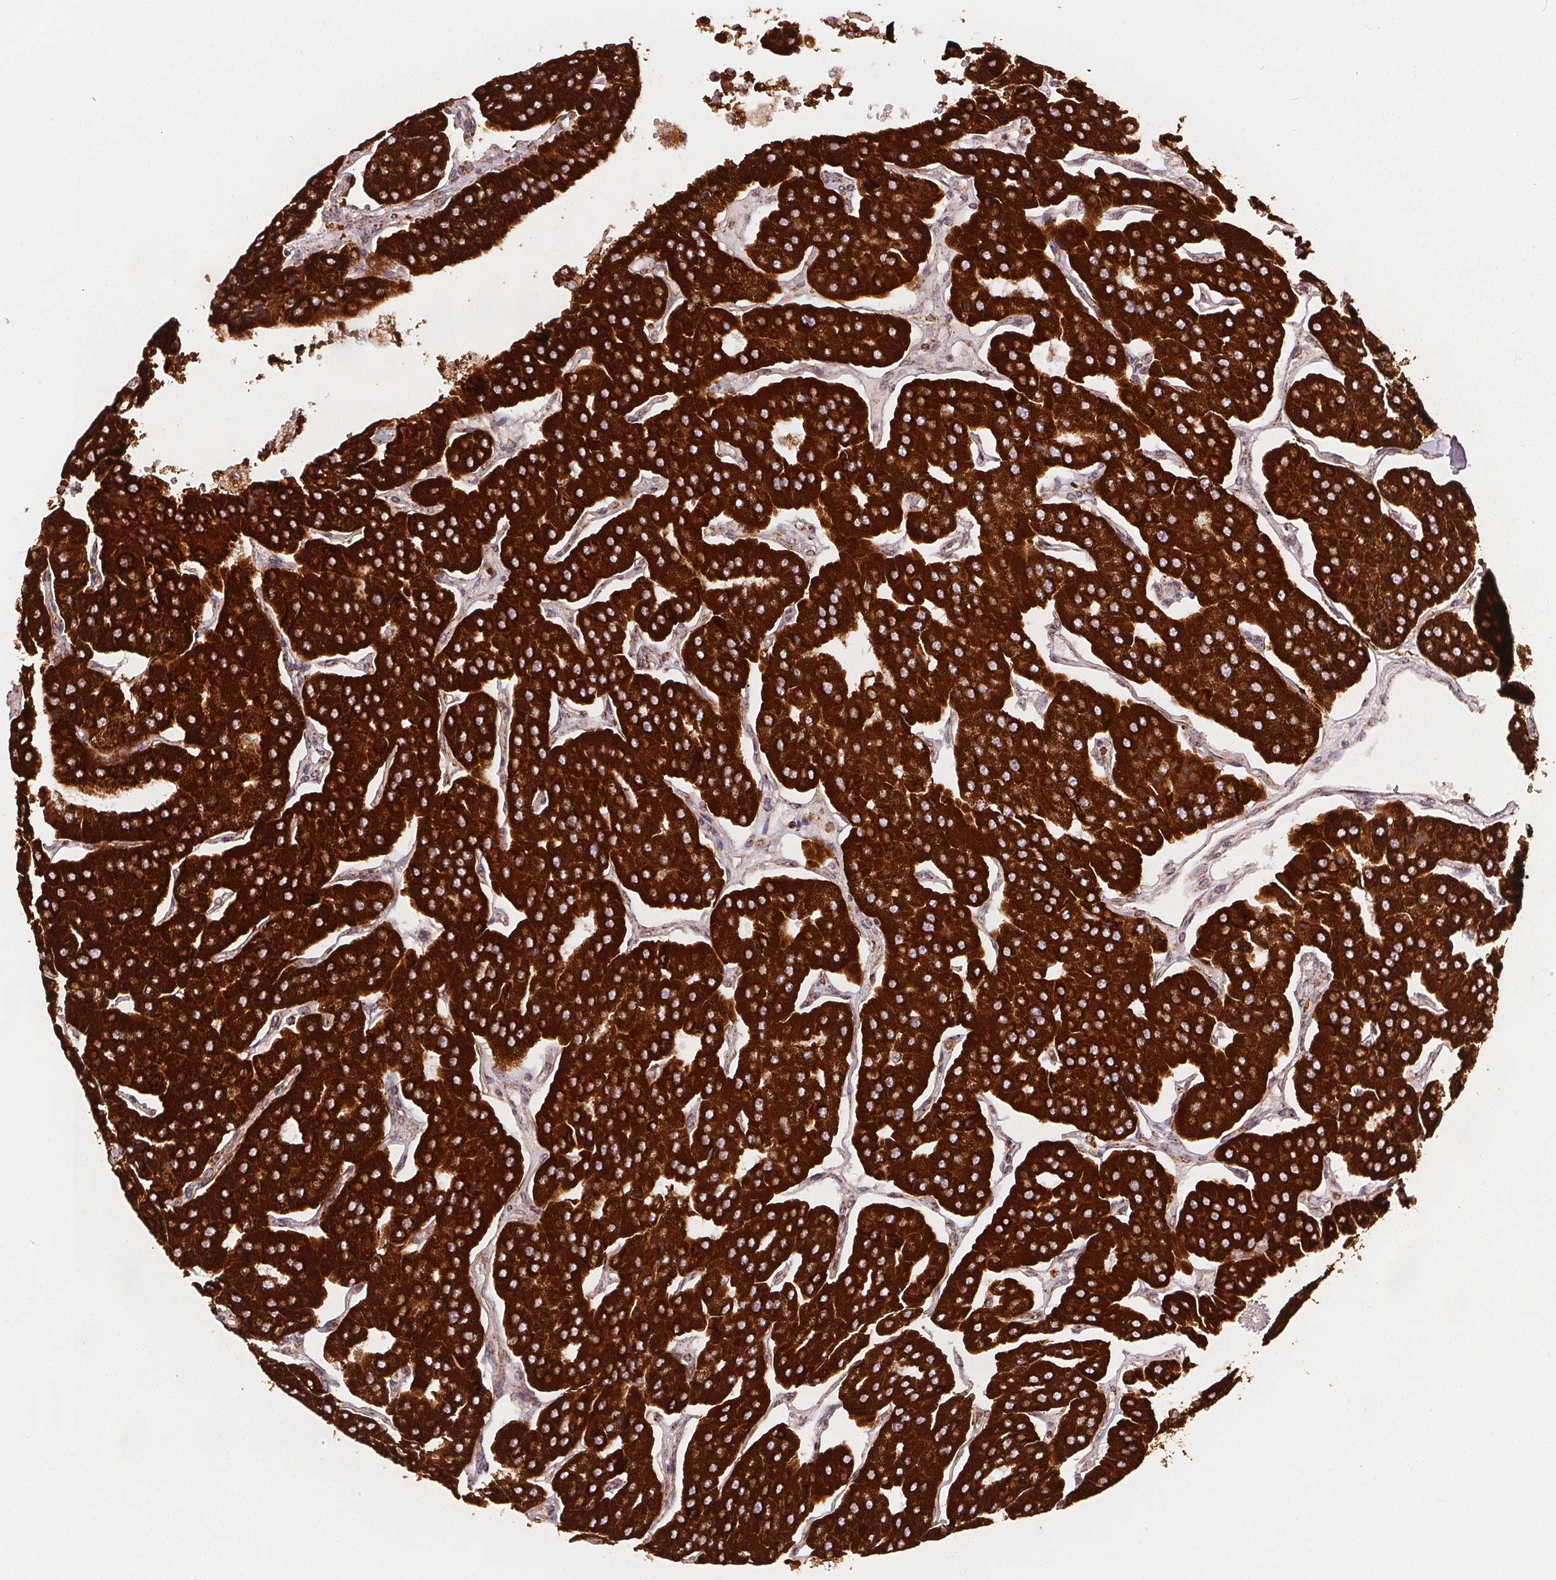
{"staining": {"intensity": "strong", "quantity": ">75%", "location": "cytoplasmic/membranous"}, "tissue": "parathyroid gland", "cell_type": "Glandular cells", "image_type": "normal", "snomed": [{"axis": "morphology", "description": "Normal tissue, NOS"}, {"axis": "morphology", "description": "Adenoma, NOS"}, {"axis": "topography", "description": "Parathyroid gland"}], "caption": "Glandular cells demonstrate high levels of strong cytoplasmic/membranous staining in about >75% of cells in normal human parathyroid gland.", "gene": "SDHB", "patient": {"sex": "female", "age": 86}}